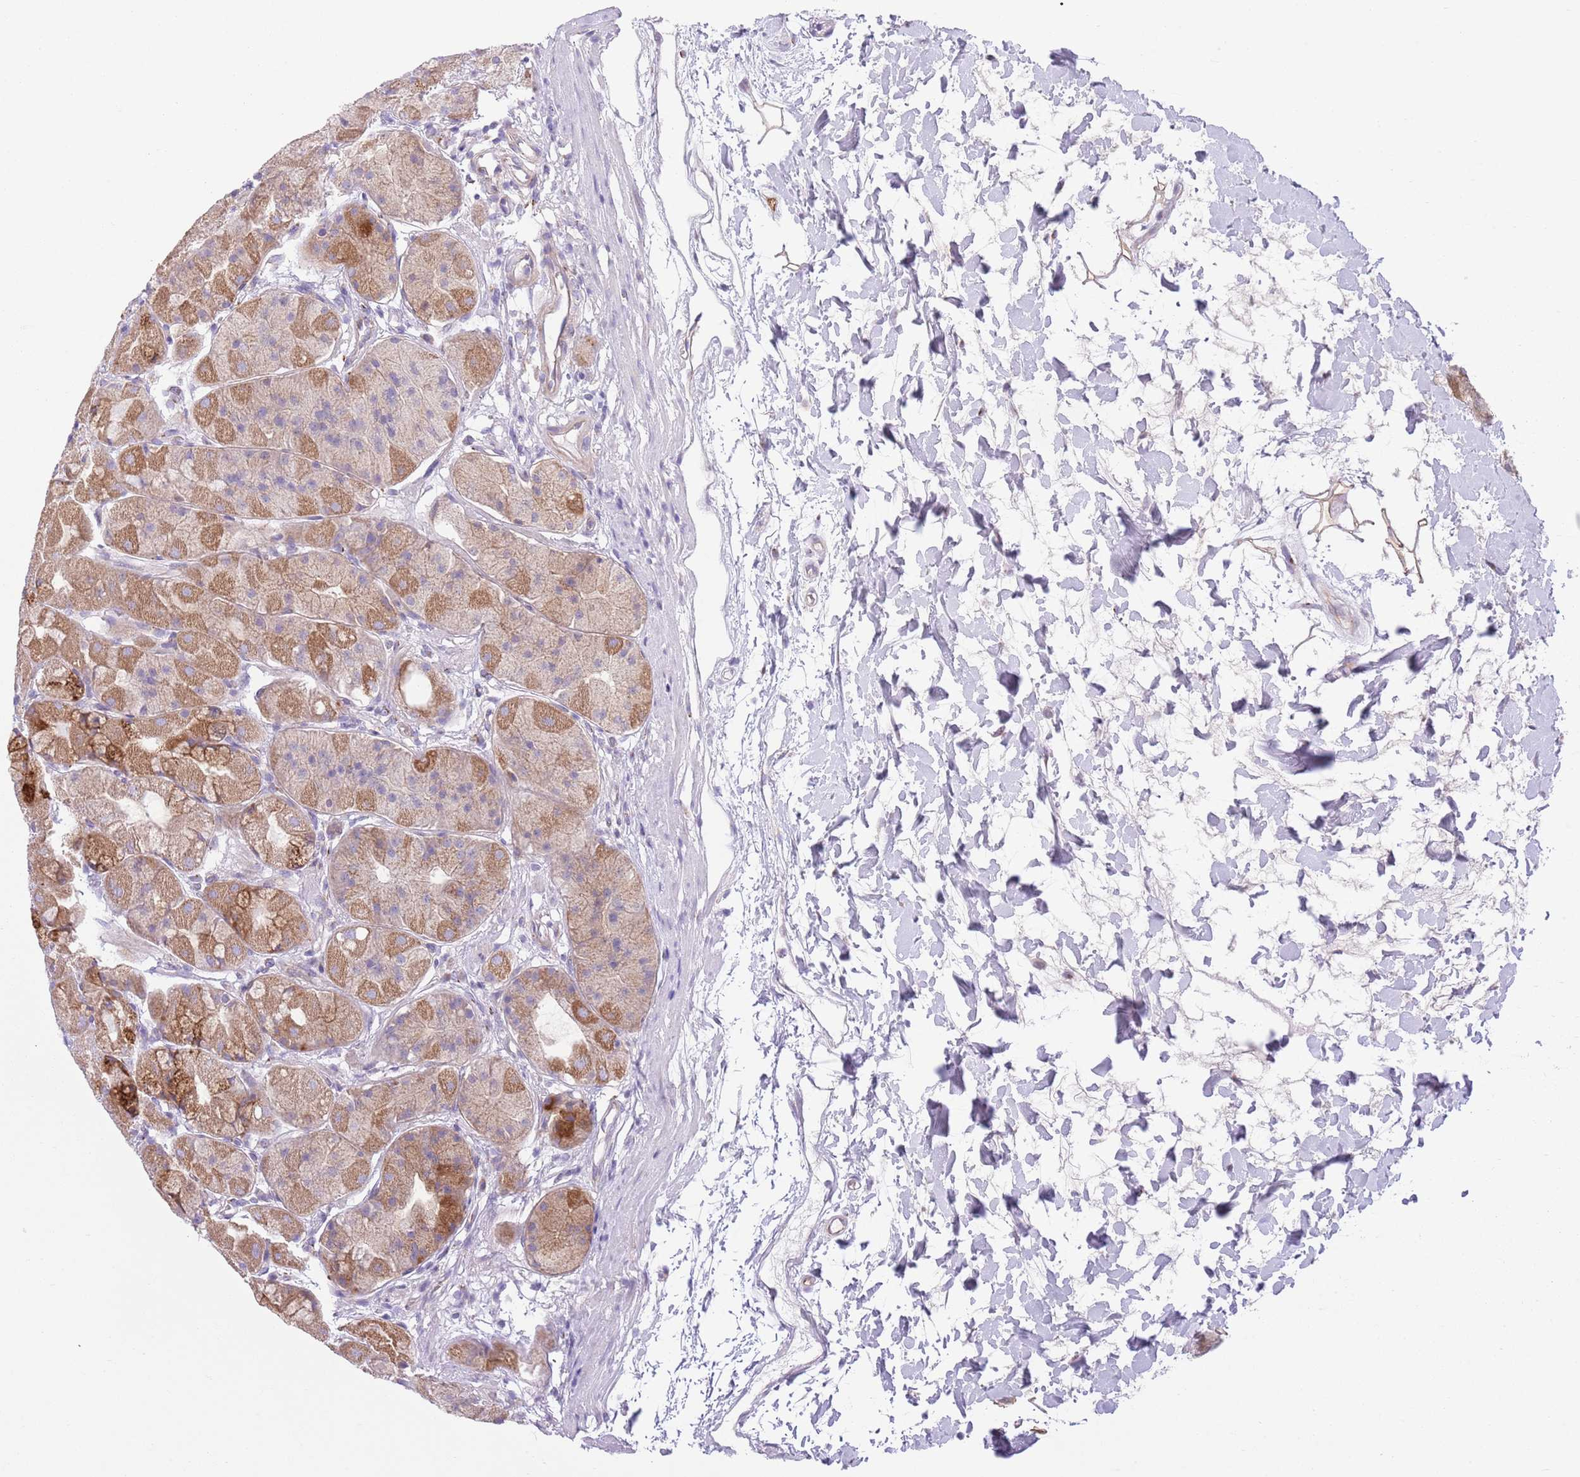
{"staining": {"intensity": "strong", "quantity": "25%-75%", "location": "cytoplasmic/membranous"}, "tissue": "stomach", "cell_type": "Glandular cells", "image_type": "normal", "snomed": [{"axis": "morphology", "description": "Normal tissue, NOS"}, {"axis": "topography", "description": "Stomach"}], "caption": "The histopathology image shows immunohistochemical staining of normal stomach. There is strong cytoplasmic/membranous staining is identified in approximately 25%-75% of glandular cells.", "gene": "C20orf96", "patient": {"sex": "male", "age": 57}}